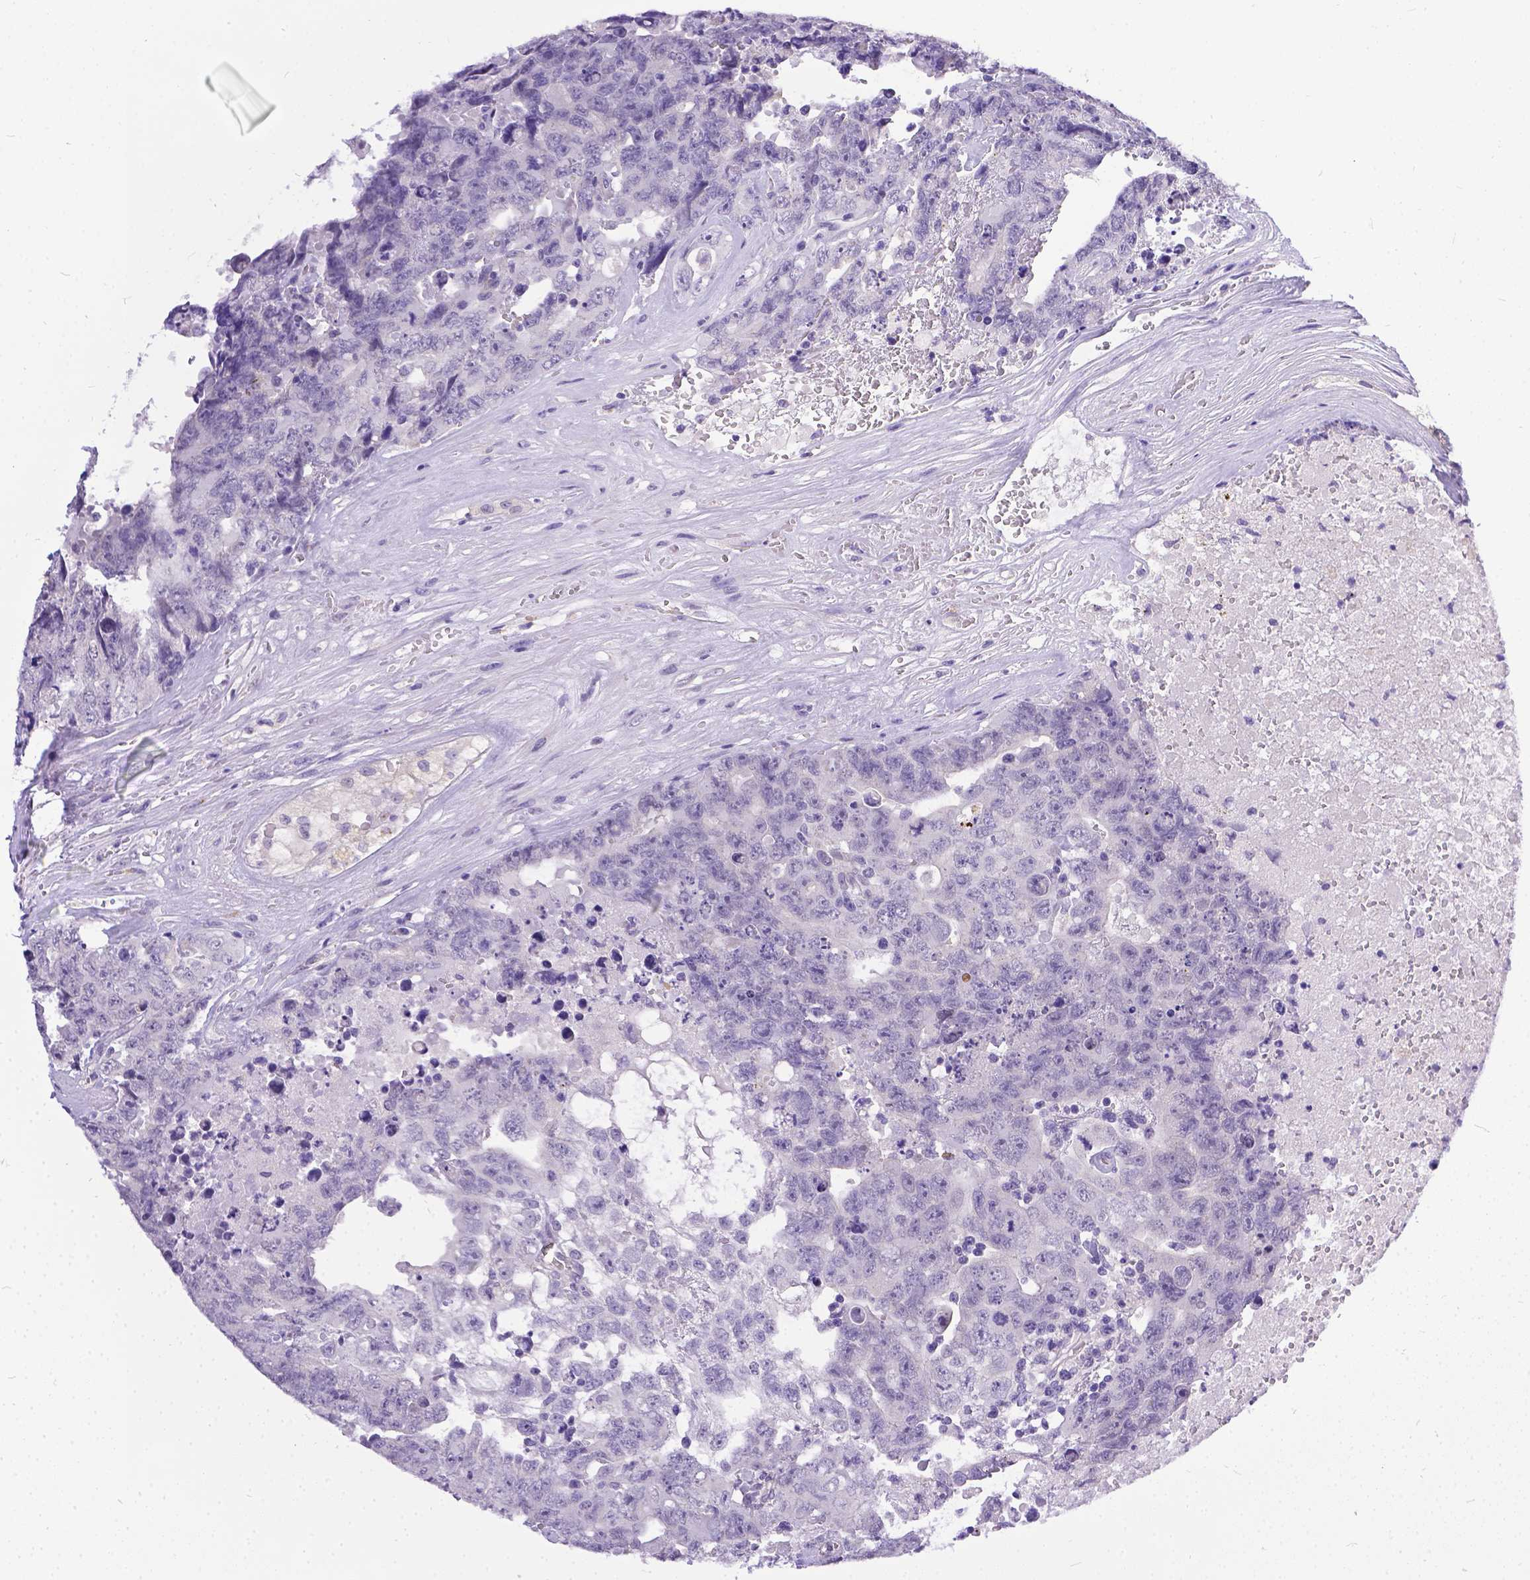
{"staining": {"intensity": "negative", "quantity": "none", "location": "none"}, "tissue": "testis cancer", "cell_type": "Tumor cells", "image_type": "cancer", "snomed": [{"axis": "morphology", "description": "Carcinoma, Embryonal, NOS"}, {"axis": "topography", "description": "Testis"}], "caption": "A histopathology image of embryonal carcinoma (testis) stained for a protein shows no brown staining in tumor cells. (DAB (3,3'-diaminobenzidine) immunohistochemistry (IHC), high magnification).", "gene": "DLEC1", "patient": {"sex": "male", "age": 24}}